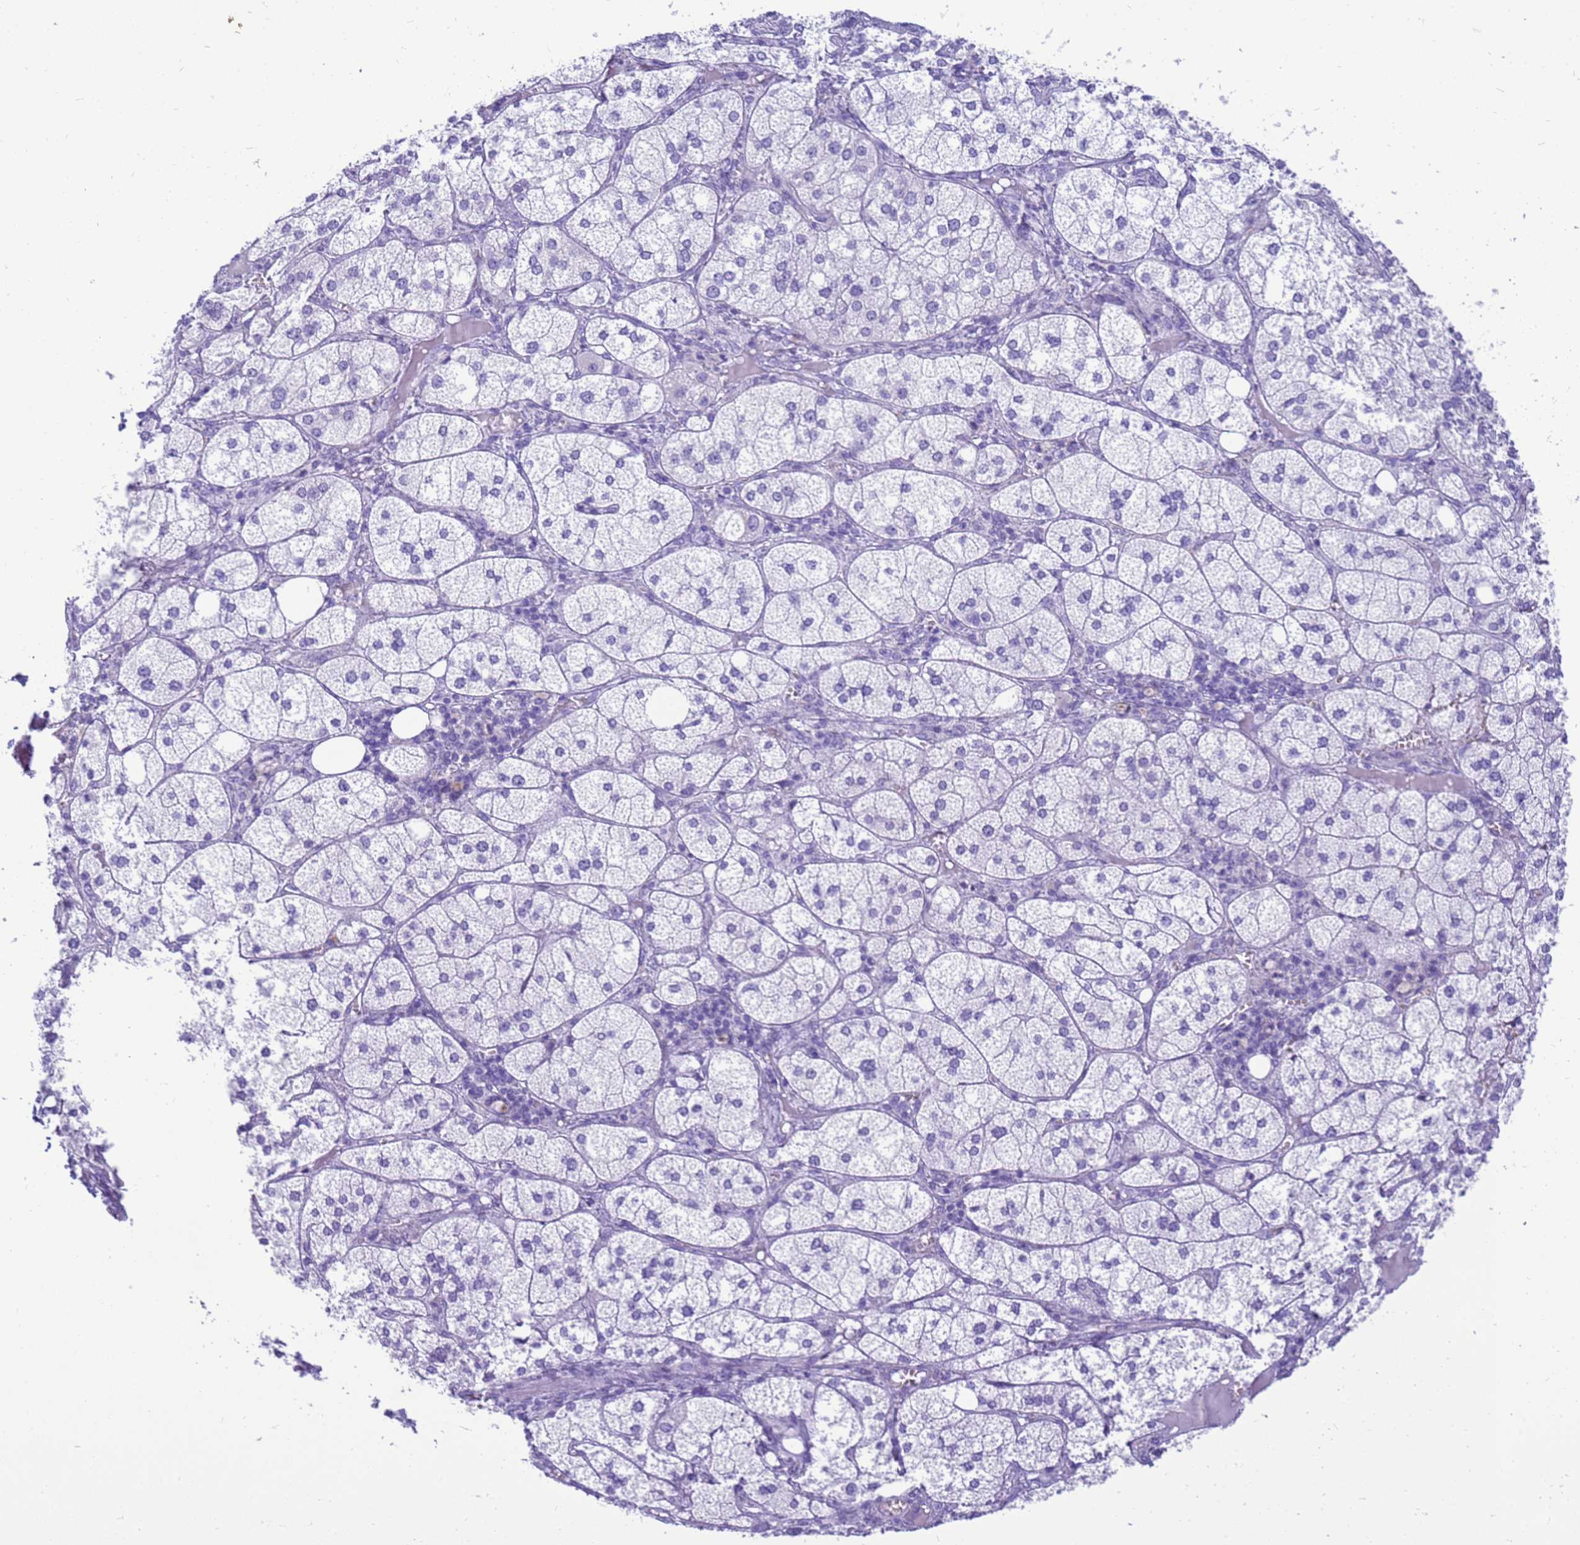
{"staining": {"intensity": "negative", "quantity": "none", "location": "none"}, "tissue": "adrenal gland", "cell_type": "Glandular cells", "image_type": "normal", "snomed": [{"axis": "morphology", "description": "Normal tissue, NOS"}, {"axis": "topography", "description": "Adrenal gland"}], "caption": "The photomicrograph demonstrates no significant expression in glandular cells of adrenal gland.", "gene": "STATH", "patient": {"sex": "female", "age": 61}}